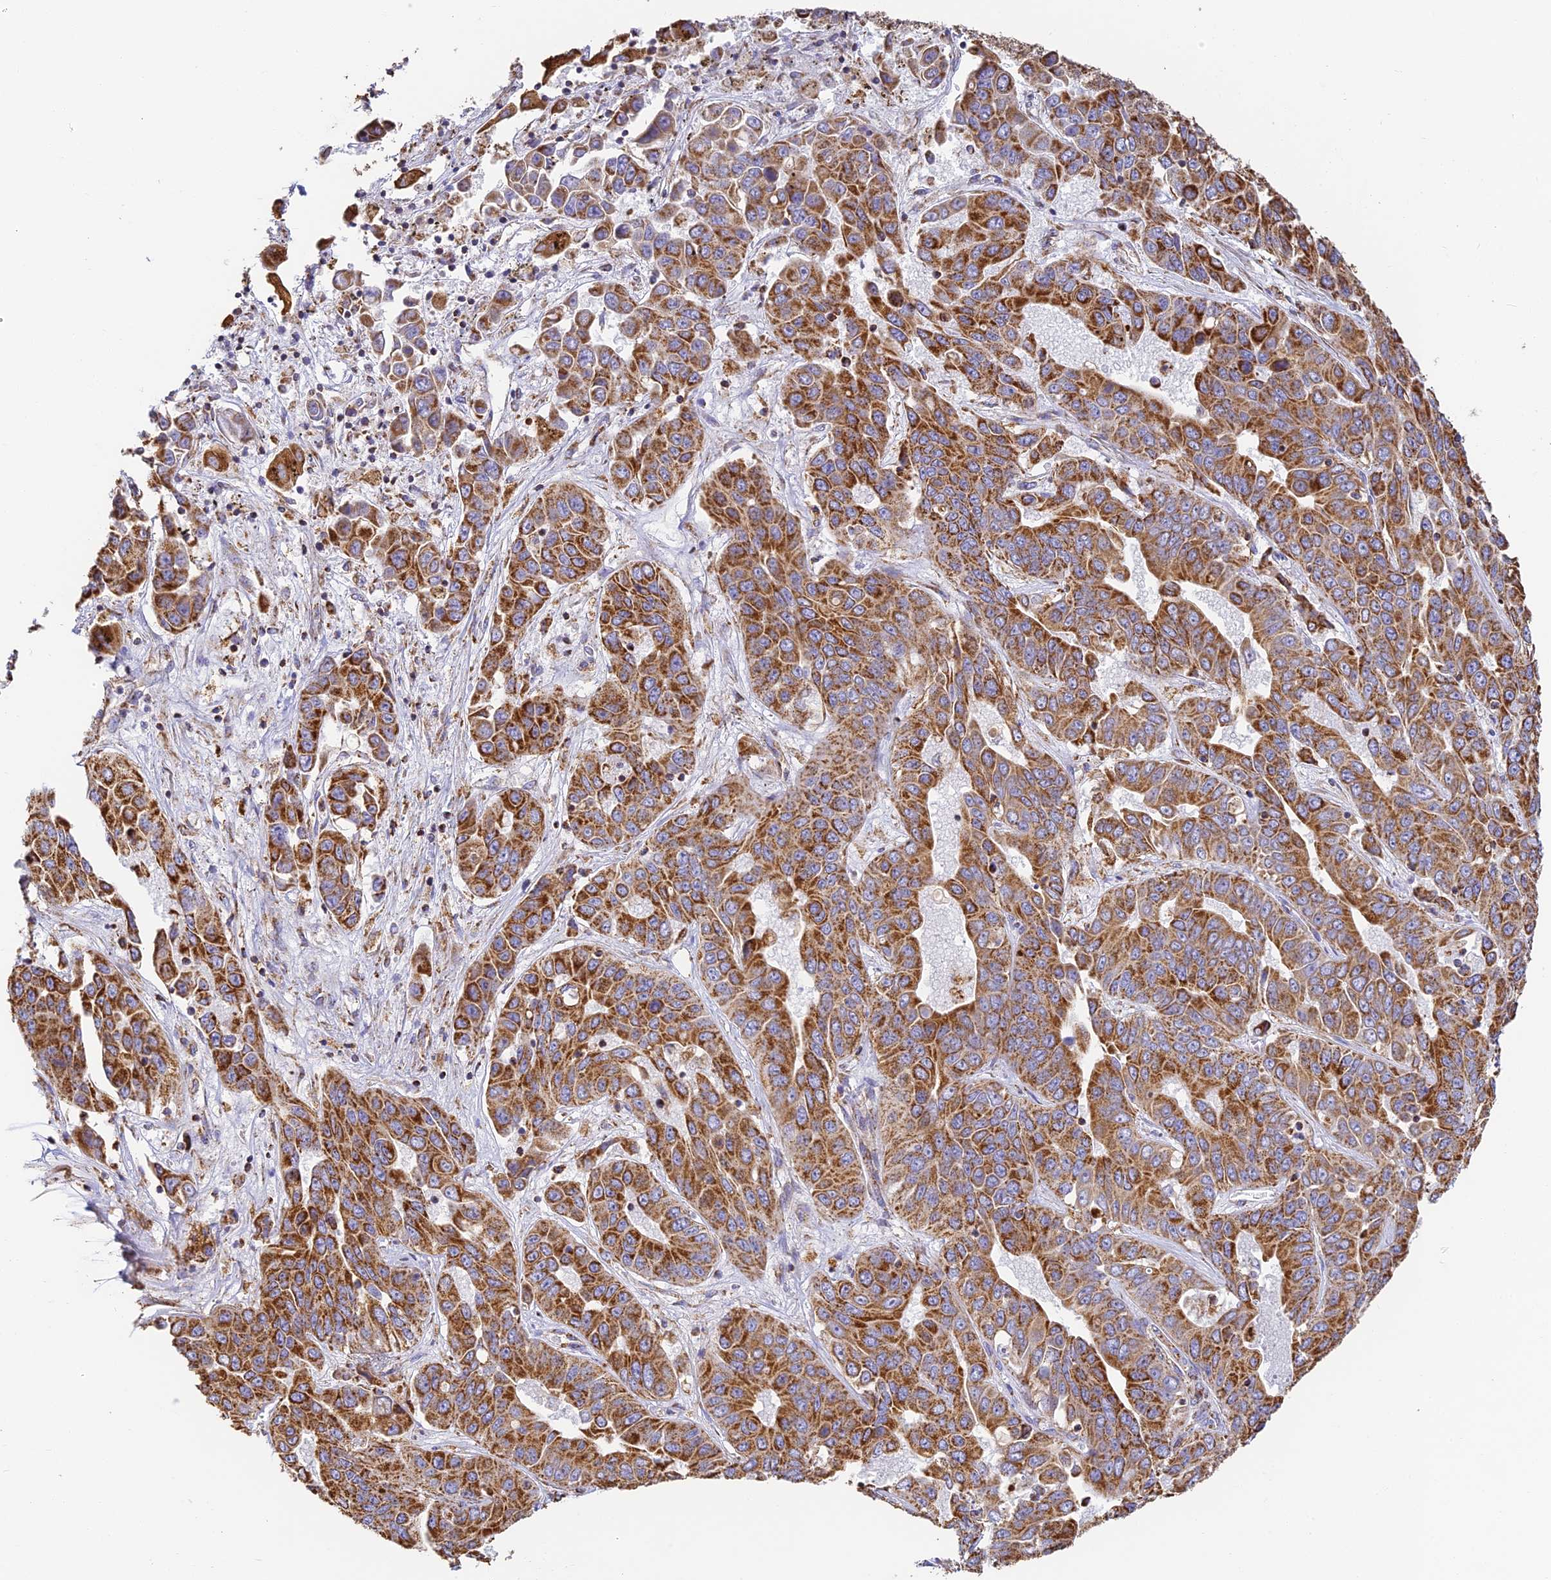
{"staining": {"intensity": "strong", "quantity": ">75%", "location": "cytoplasmic/membranous"}, "tissue": "liver cancer", "cell_type": "Tumor cells", "image_type": "cancer", "snomed": [{"axis": "morphology", "description": "Cholangiocarcinoma"}, {"axis": "topography", "description": "Liver"}], "caption": "An immunohistochemistry (IHC) photomicrograph of tumor tissue is shown. Protein staining in brown shows strong cytoplasmic/membranous positivity in liver cholangiocarcinoma within tumor cells.", "gene": "COX6C", "patient": {"sex": "female", "age": 52}}